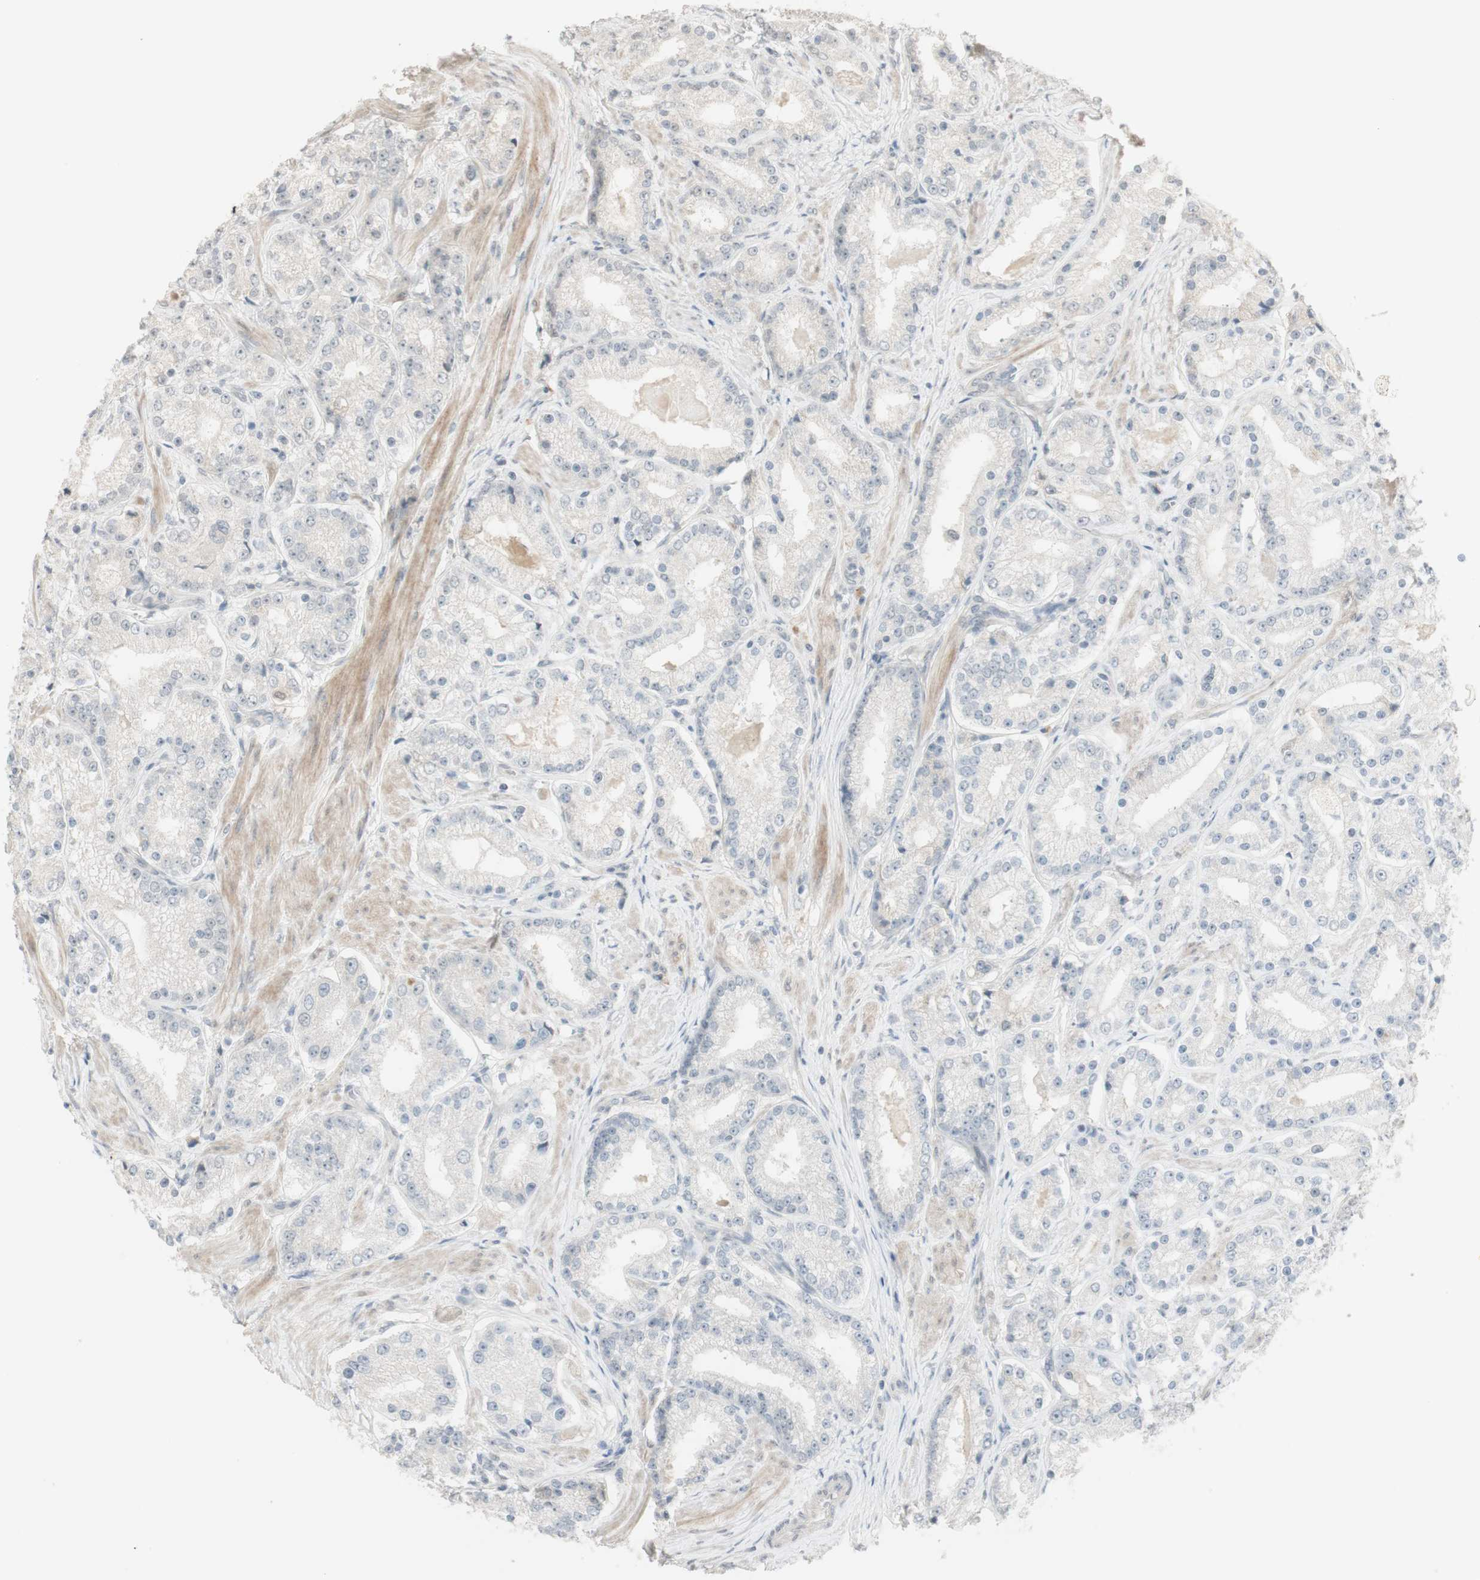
{"staining": {"intensity": "negative", "quantity": "none", "location": "none"}, "tissue": "prostate cancer", "cell_type": "Tumor cells", "image_type": "cancer", "snomed": [{"axis": "morphology", "description": "Adenocarcinoma, Low grade"}, {"axis": "topography", "description": "Prostate"}], "caption": "Immunohistochemical staining of human prostate cancer demonstrates no significant expression in tumor cells. Brightfield microscopy of immunohistochemistry (IHC) stained with DAB (brown) and hematoxylin (blue), captured at high magnification.", "gene": "PLCD4", "patient": {"sex": "male", "age": 63}}